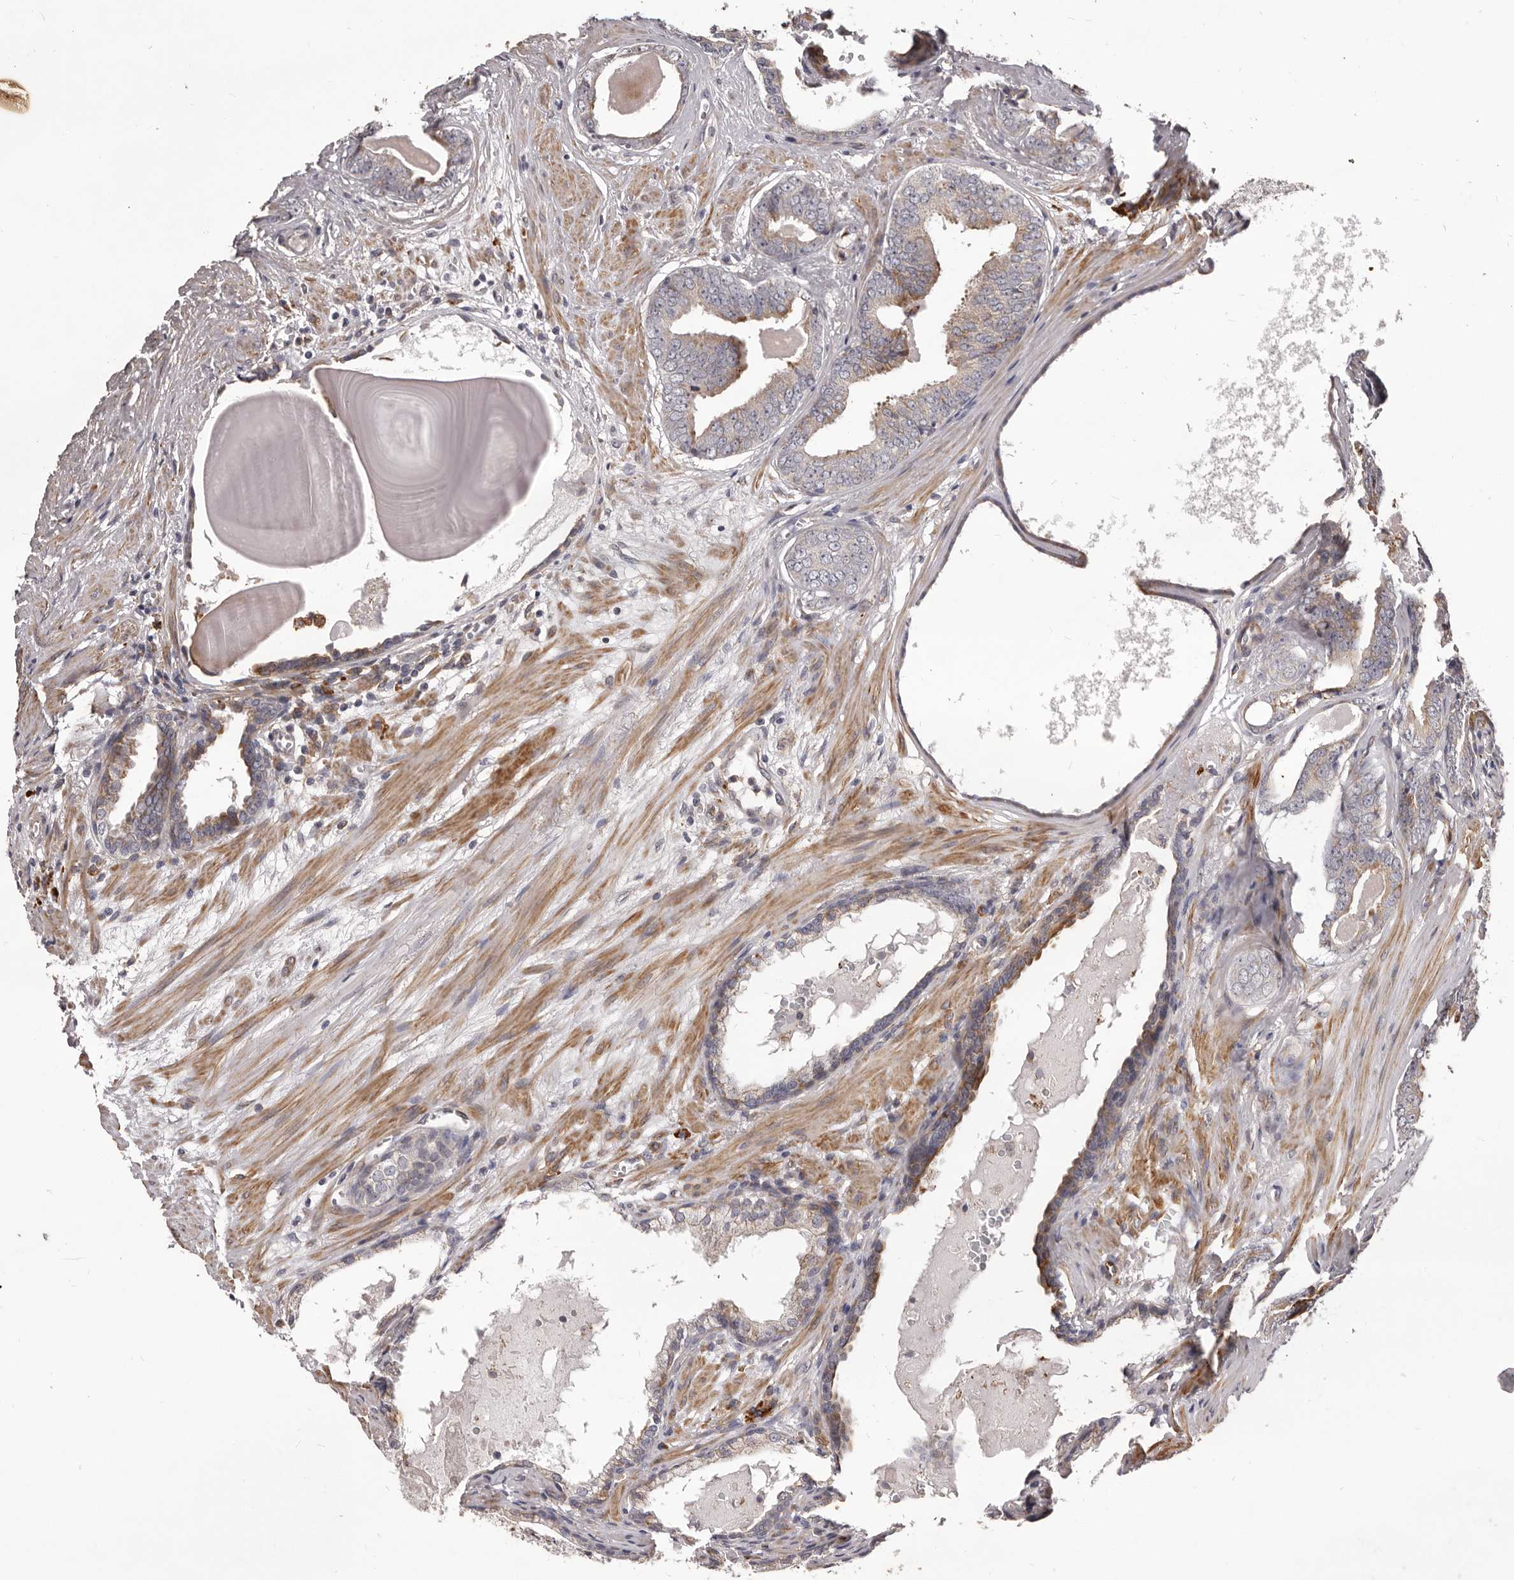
{"staining": {"intensity": "moderate", "quantity": "<25%", "location": "cytoplasmic/membranous"}, "tissue": "prostate cancer", "cell_type": "Tumor cells", "image_type": "cancer", "snomed": [{"axis": "morphology", "description": "Adenocarcinoma, Medium grade"}, {"axis": "topography", "description": "Prostate"}], "caption": "Adenocarcinoma (medium-grade) (prostate) stained with DAB (3,3'-diaminobenzidine) IHC displays low levels of moderate cytoplasmic/membranous positivity in approximately <25% of tumor cells.", "gene": "ALPK1", "patient": {"sex": "male", "age": 79}}